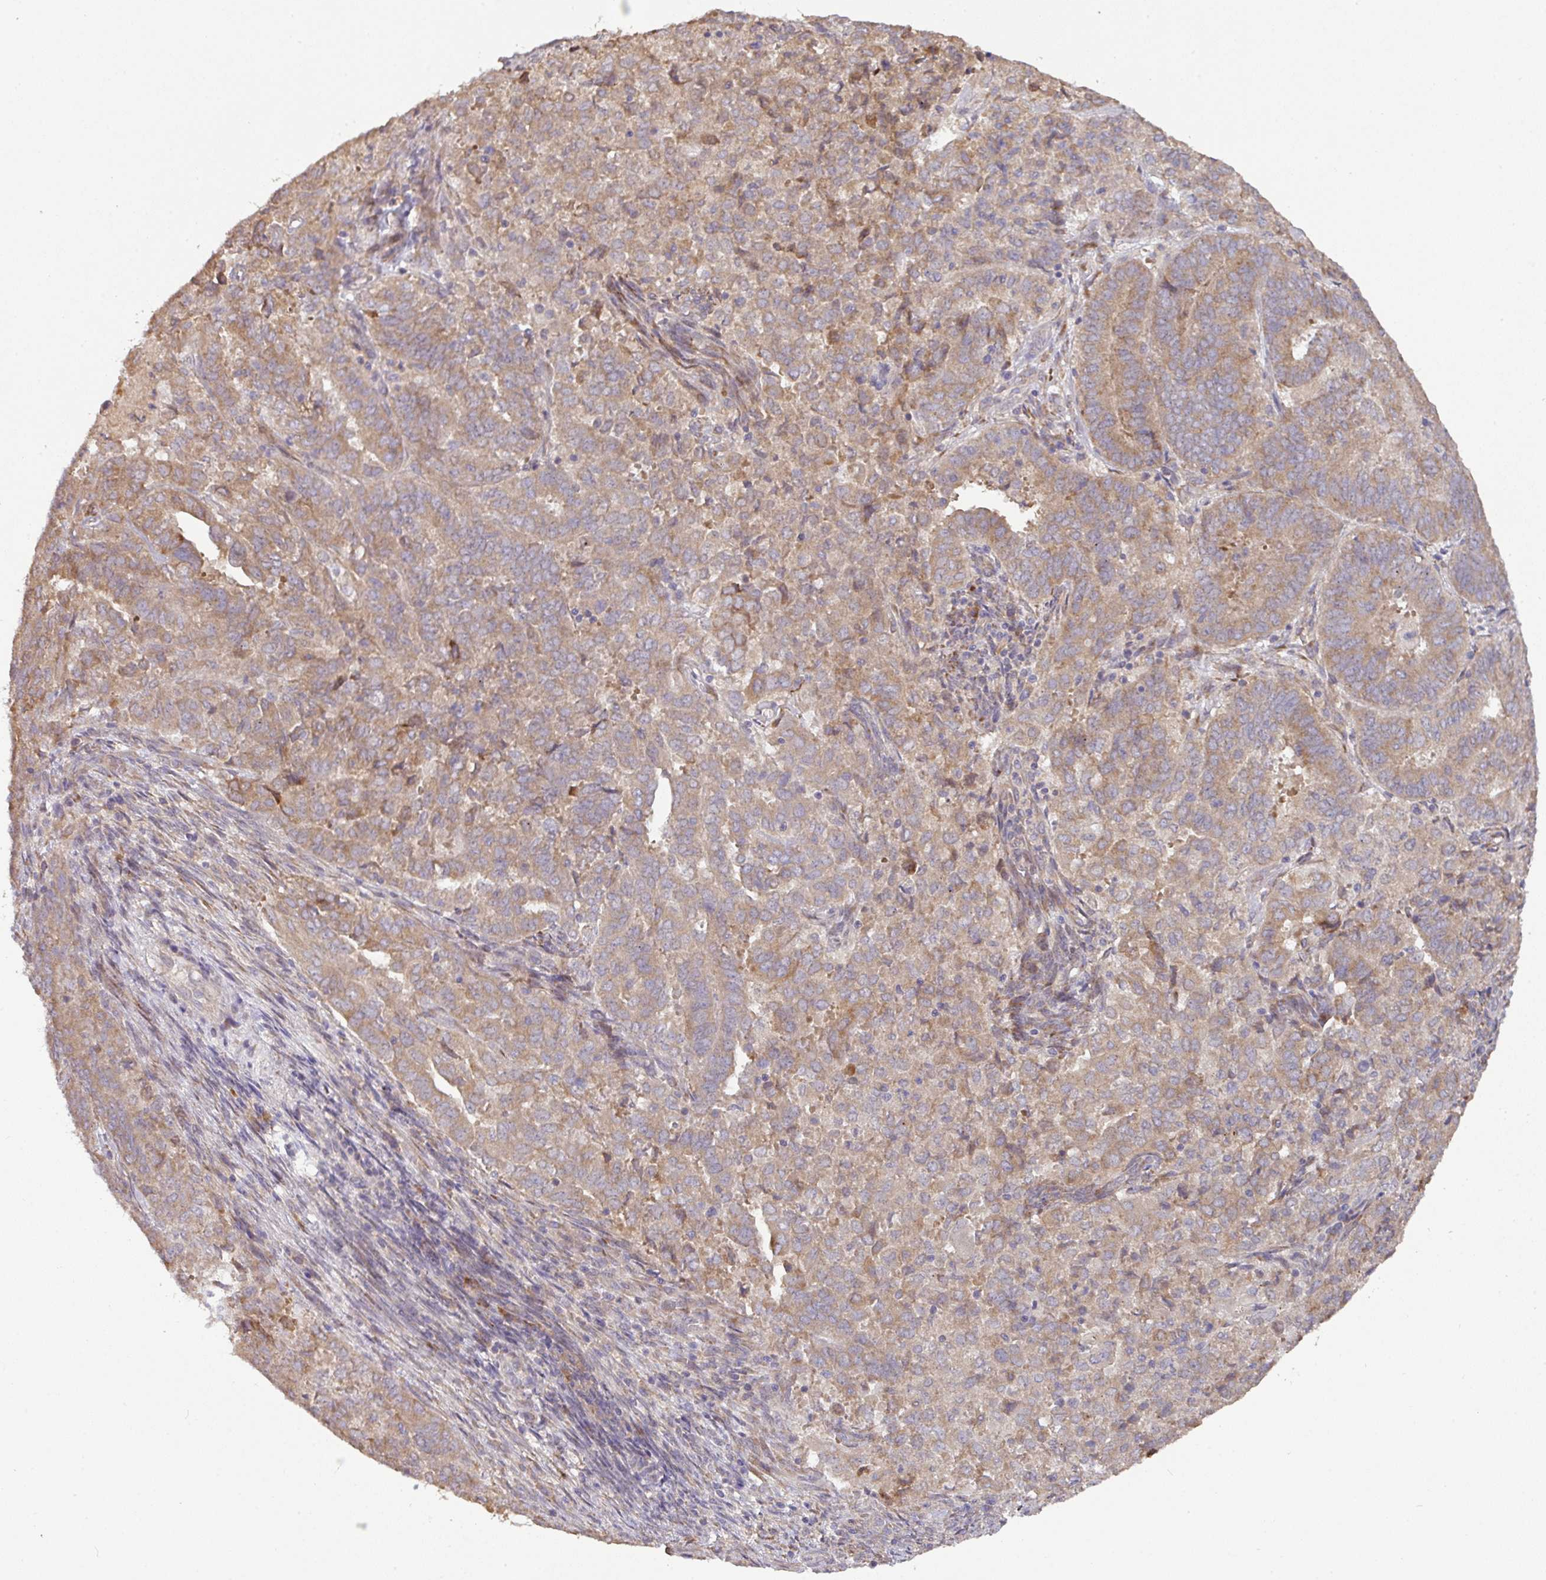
{"staining": {"intensity": "moderate", "quantity": "25%-75%", "location": "cytoplasmic/membranous"}, "tissue": "endometrial cancer", "cell_type": "Tumor cells", "image_type": "cancer", "snomed": [{"axis": "morphology", "description": "Adenocarcinoma, NOS"}, {"axis": "topography", "description": "Endometrium"}], "caption": "Adenocarcinoma (endometrial) stained with immunohistochemistry (IHC) exhibits moderate cytoplasmic/membranous positivity in approximately 25%-75% of tumor cells. The staining is performed using DAB brown chromogen to label protein expression. The nuclei are counter-stained blue using hematoxylin.", "gene": "GALP", "patient": {"sex": "female", "age": 72}}